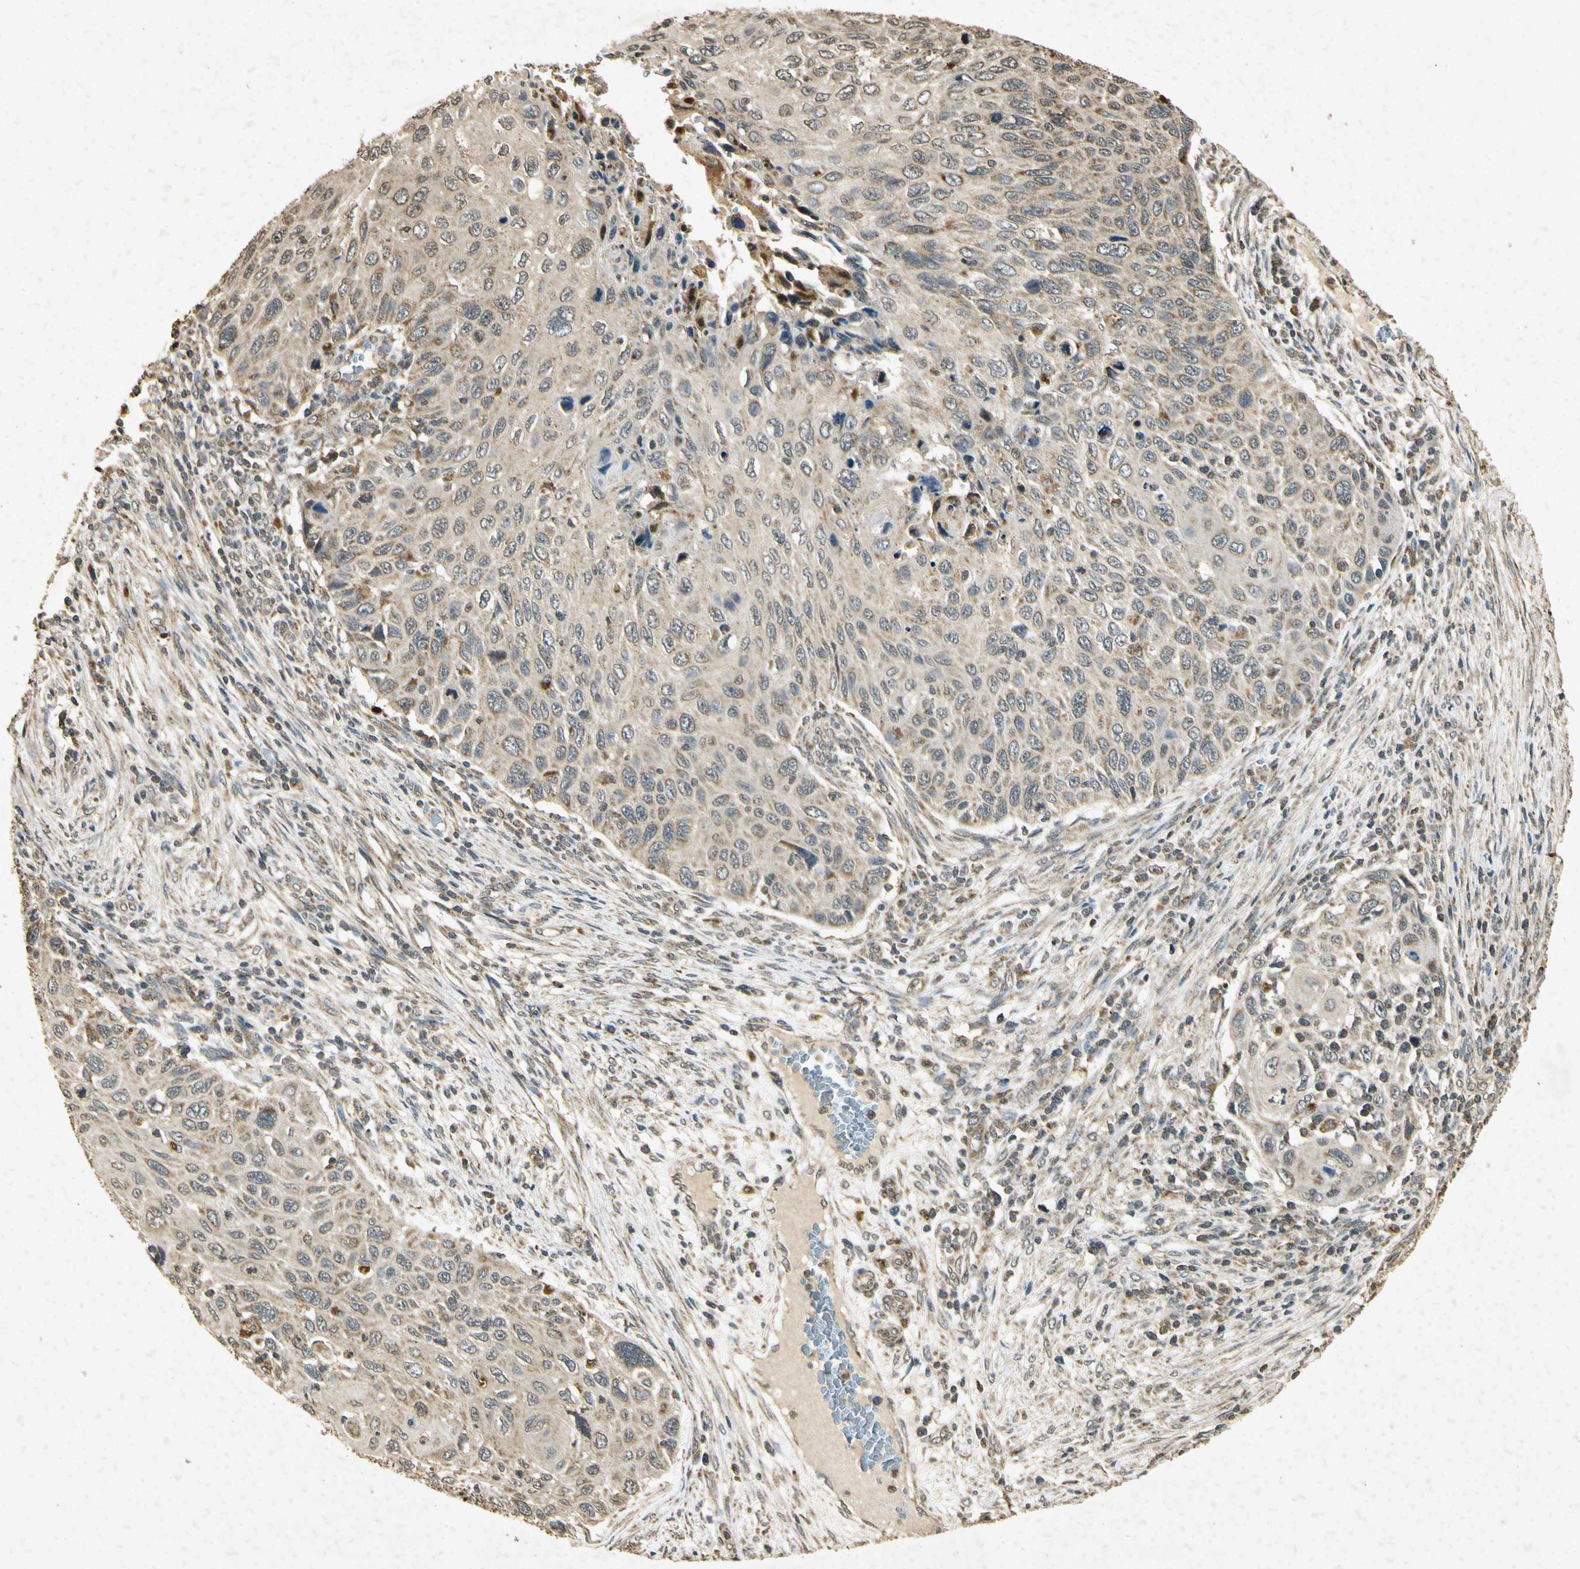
{"staining": {"intensity": "weak", "quantity": ">75%", "location": "cytoplasmic/membranous"}, "tissue": "cervical cancer", "cell_type": "Tumor cells", "image_type": "cancer", "snomed": [{"axis": "morphology", "description": "Squamous cell carcinoma, NOS"}, {"axis": "topography", "description": "Cervix"}], "caption": "Human cervical cancer (squamous cell carcinoma) stained with a protein marker shows weak staining in tumor cells.", "gene": "PRDX3", "patient": {"sex": "female", "age": 70}}